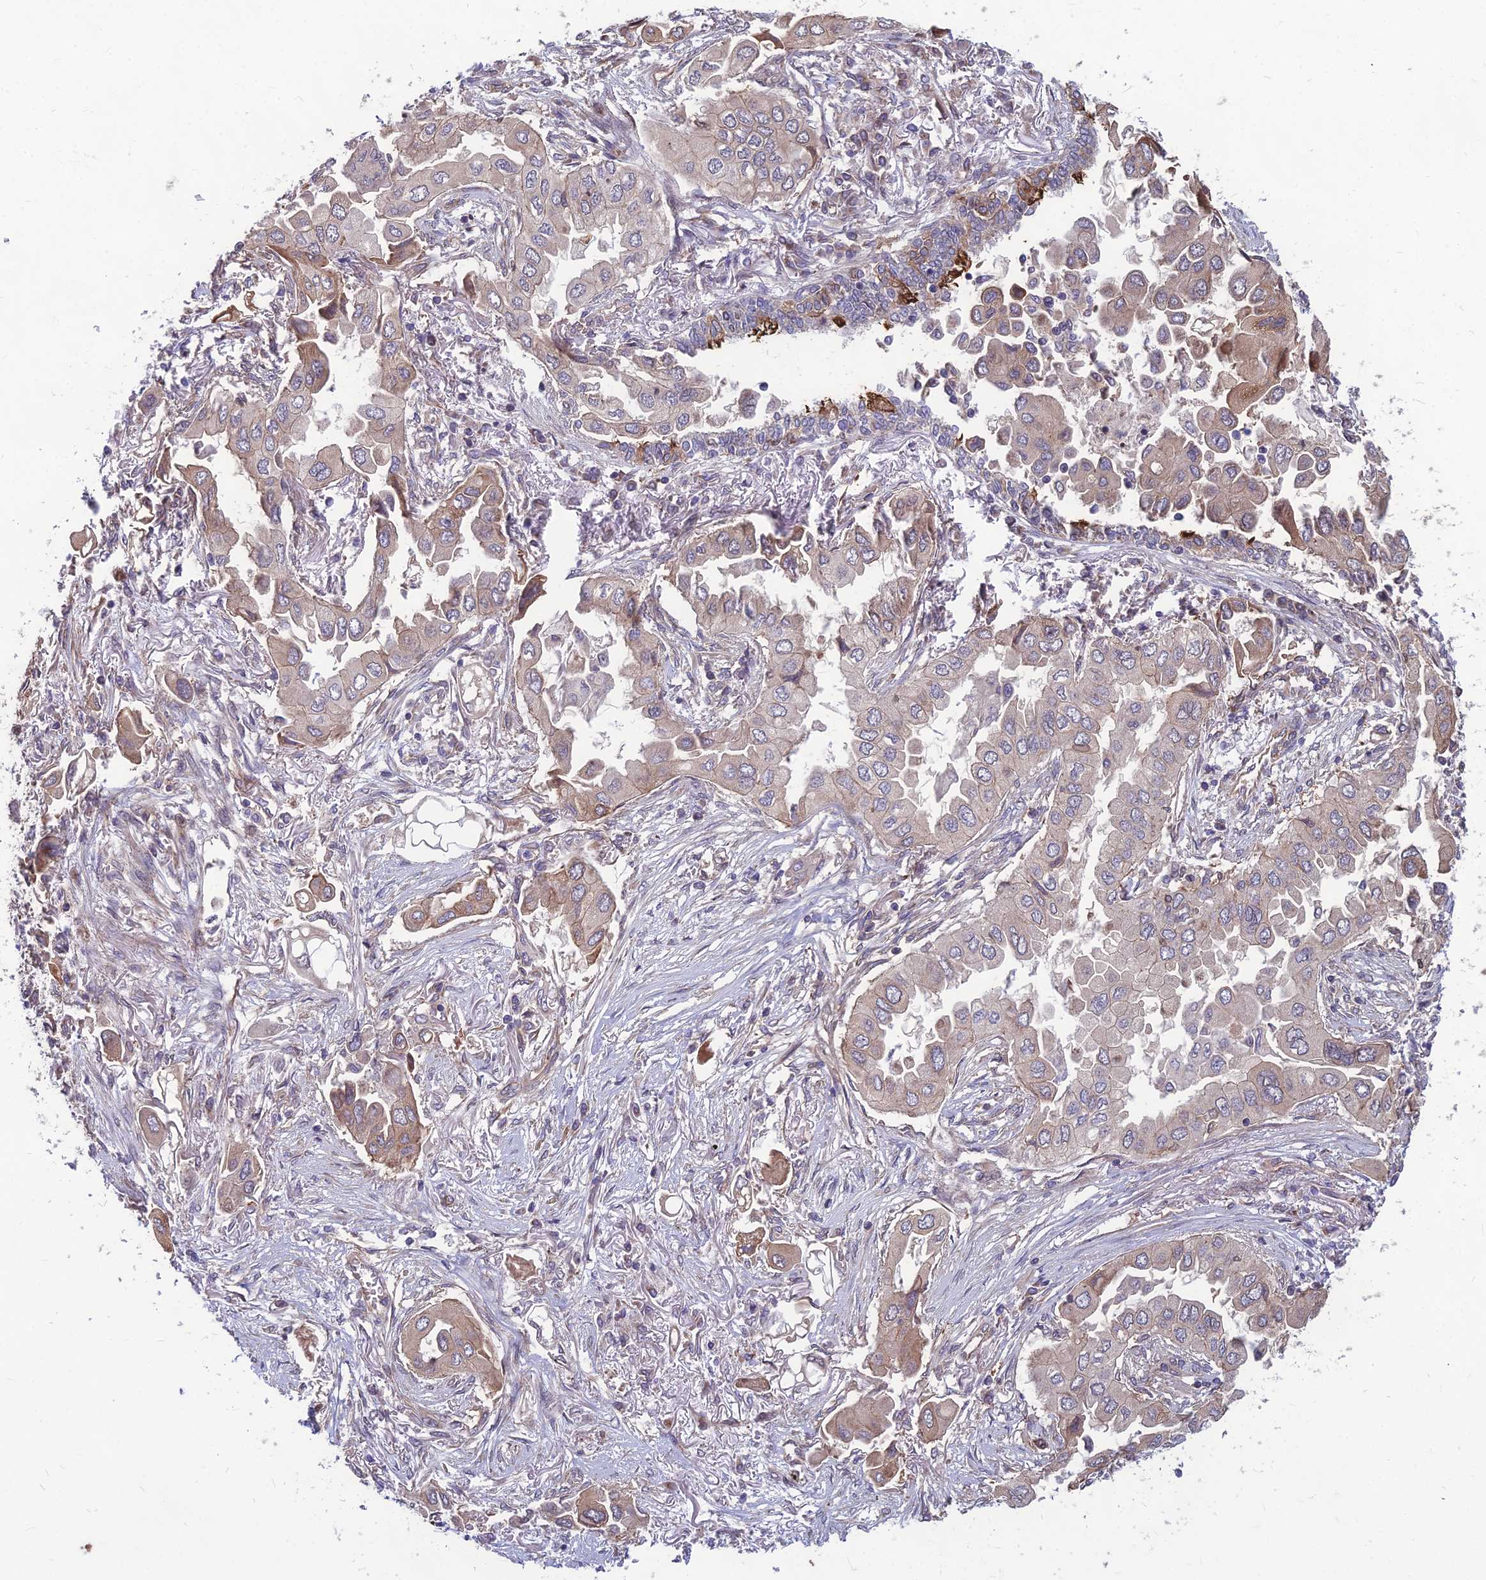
{"staining": {"intensity": "moderate", "quantity": "<25%", "location": "cytoplasmic/membranous"}, "tissue": "lung cancer", "cell_type": "Tumor cells", "image_type": "cancer", "snomed": [{"axis": "morphology", "description": "Adenocarcinoma, NOS"}, {"axis": "topography", "description": "Lung"}], "caption": "Lung cancer (adenocarcinoma) stained with a brown dye shows moderate cytoplasmic/membranous positive staining in approximately <25% of tumor cells.", "gene": "LSM6", "patient": {"sex": "female", "age": 76}}